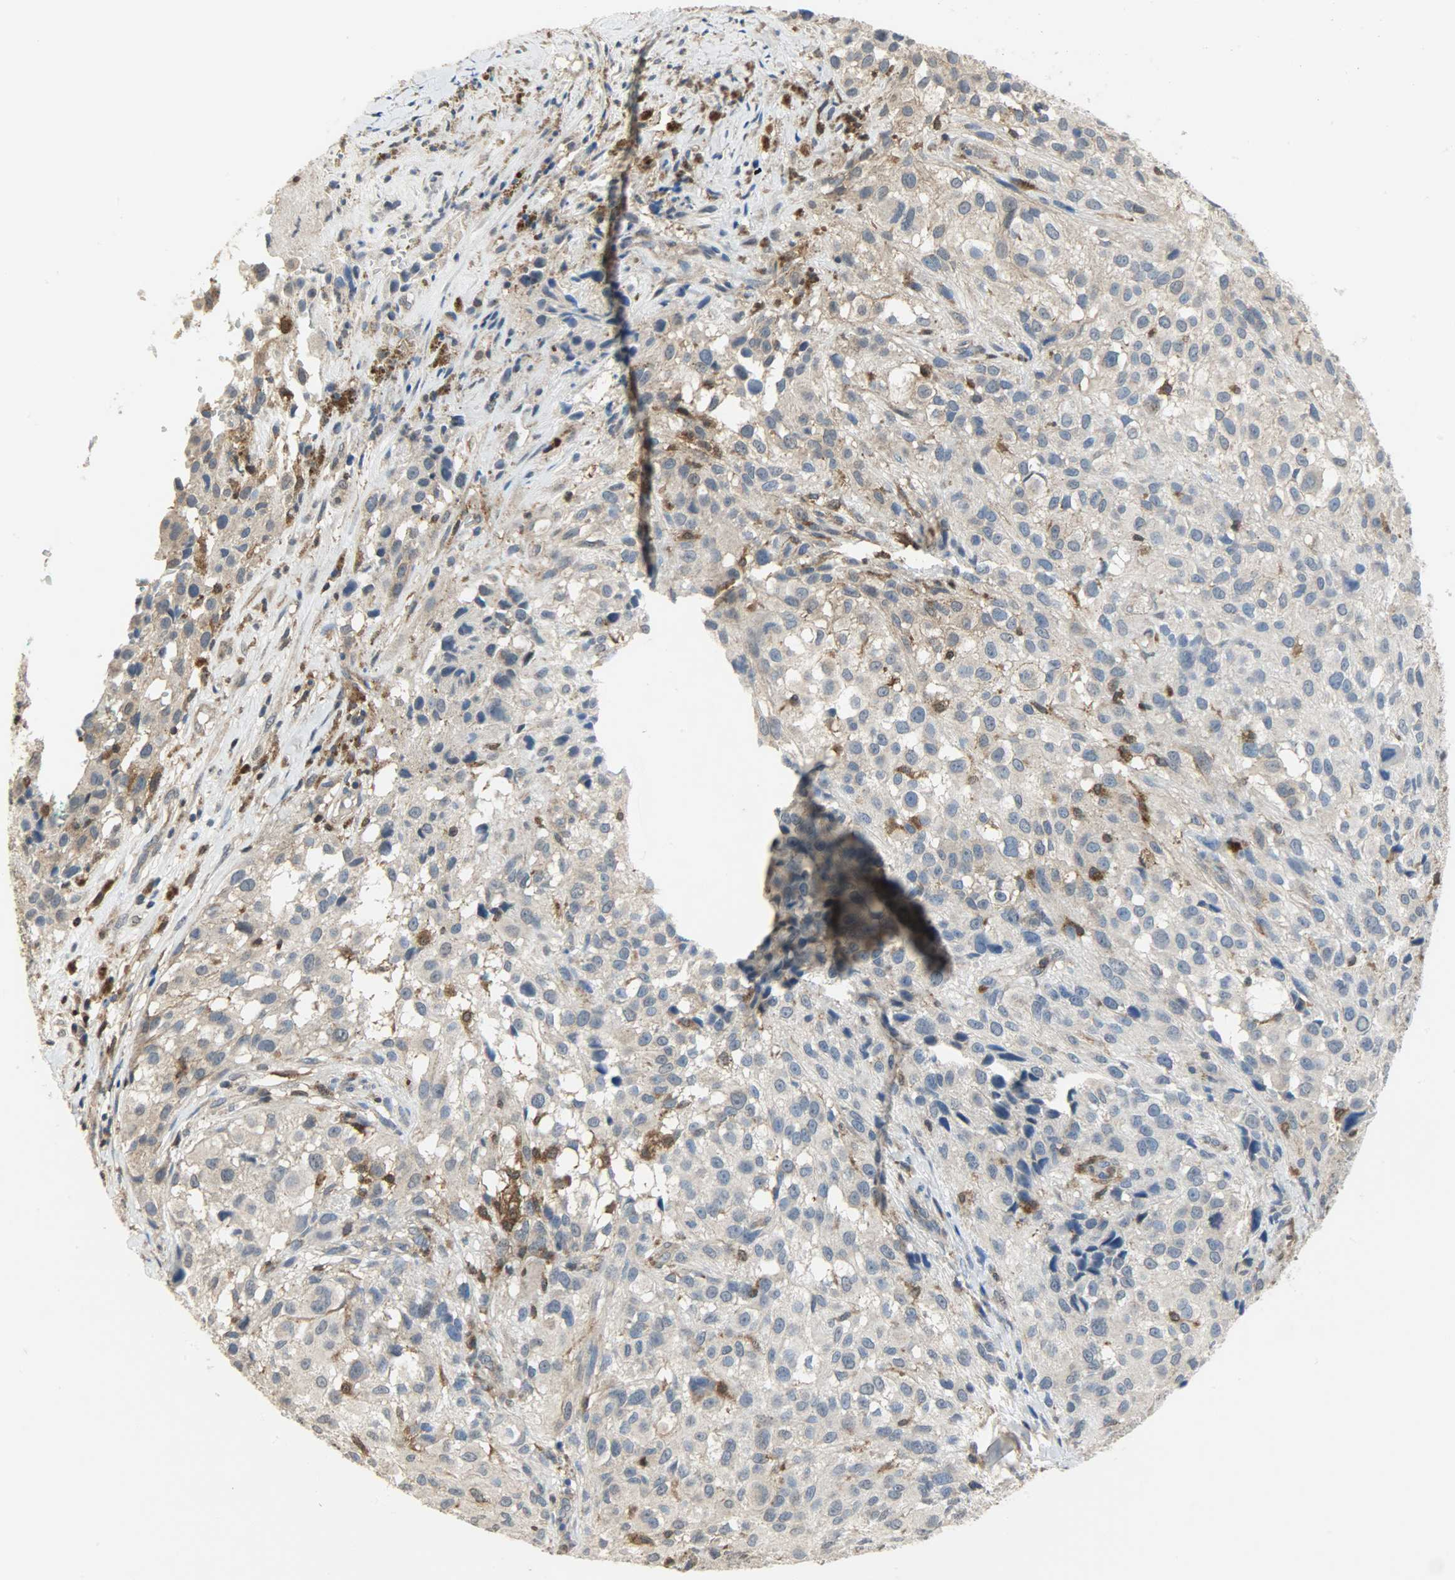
{"staining": {"intensity": "weak", "quantity": "25%-75%", "location": "cytoplasmic/membranous"}, "tissue": "melanoma", "cell_type": "Tumor cells", "image_type": "cancer", "snomed": [{"axis": "morphology", "description": "Necrosis, NOS"}, {"axis": "morphology", "description": "Malignant melanoma, NOS"}, {"axis": "topography", "description": "Skin"}], "caption": "This is a histology image of immunohistochemistry (IHC) staining of melanoma, which shows weak expression in the cytoplasmic/membranous of tumor cells.", "gene": "TRIM21", "patient": {"sex": "female", "age": 87}}